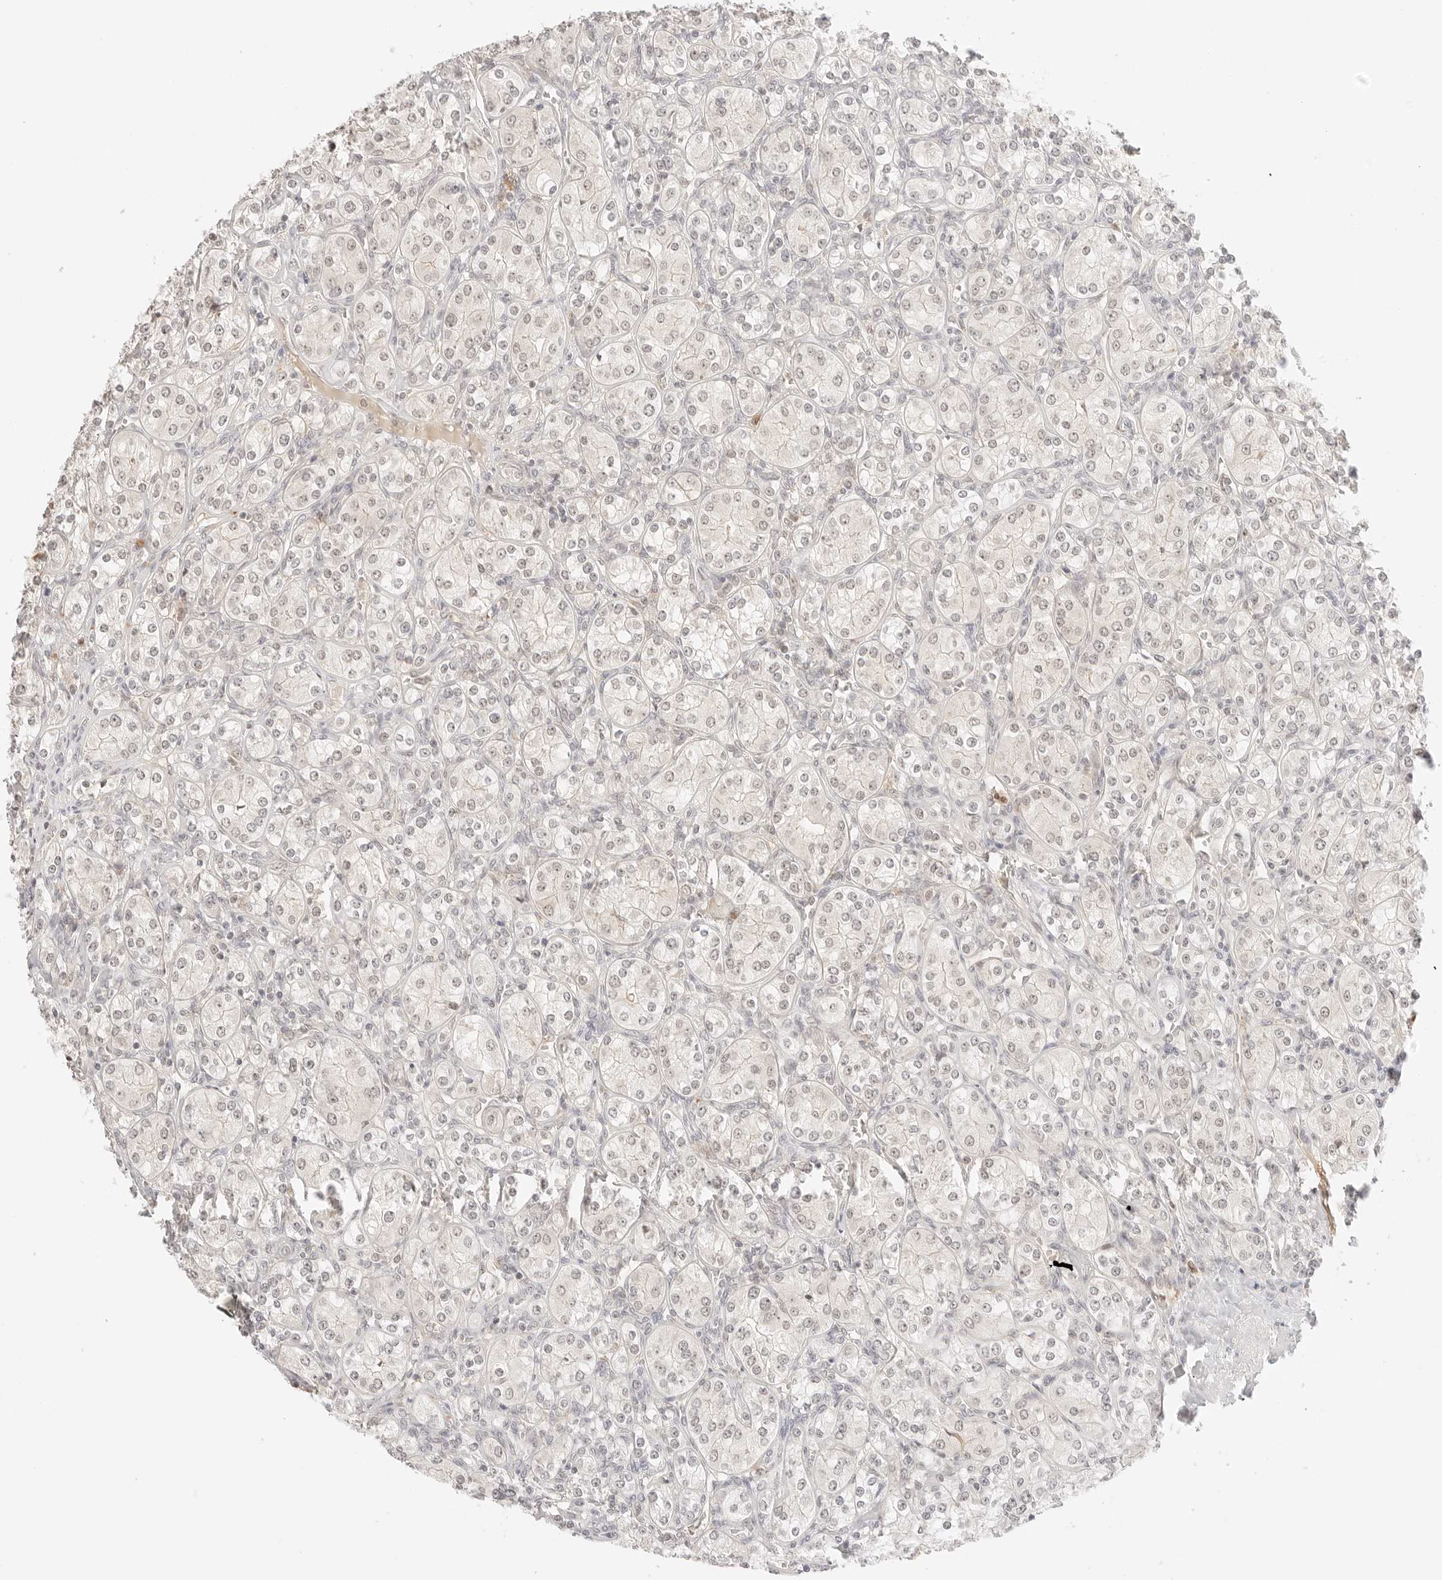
{"staining": {"intensity": "weak", "quantity": "25%-75%", "location": "nuclear"}, "tissue": "renal cancer", "cell_type": "Tumor cells", "image_type": "cancer", "snomed": [{"axis": "morphology", "description": "Adenocarcinoma, NOS"}, {"axis": "topography", "description": "Kidney"}], "caption": "This is an image of immunohistochemistry staining of adenocarcinoma (renal), which shows weak staining in the nuclear of tumor cells.", "gene": "RPS6KL1", "patient": {"sex": "male", "age": 77}}